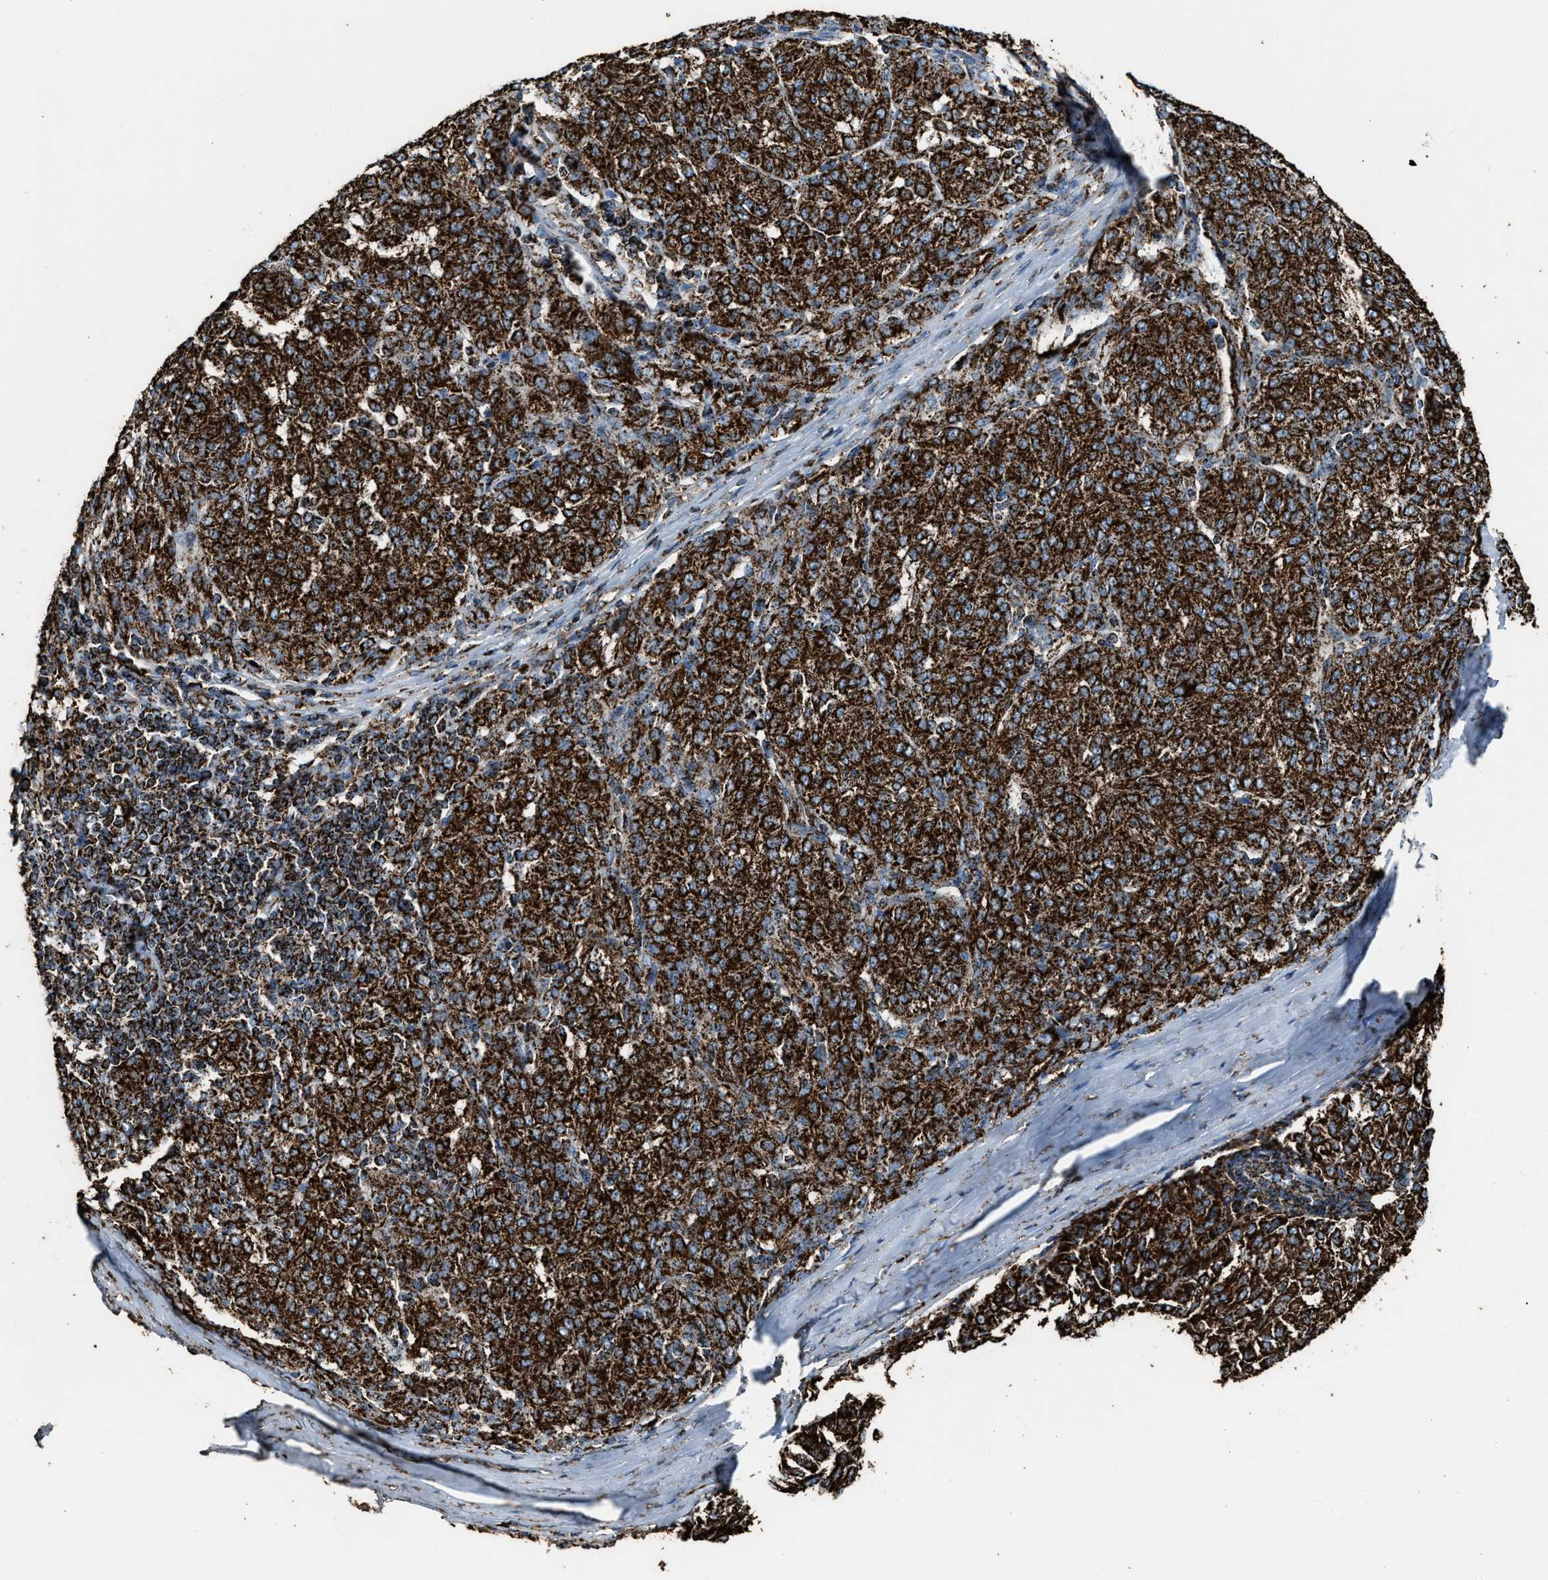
{"staining": {"intensity": "strong", "quantity": ">75%", "location": "cytoplasmic/membranous"}, "tissue": "melanoma", "cell_type": "Tumor cells", "image_type": "cancer", "snomed": [{"axis": "morphology", "description": "Malignant melanoma, NOS"}, {"axis": "topography", "description": "Skin"}], "caption": "Approximately >75% of tumor cells in malignant melanoma reveal strong cytoplasmic/membranous protein expression as visualized by brown immunohistochemical staining.", "gene": "MDH2", "patient": {"sex": "female", "age": 72}}